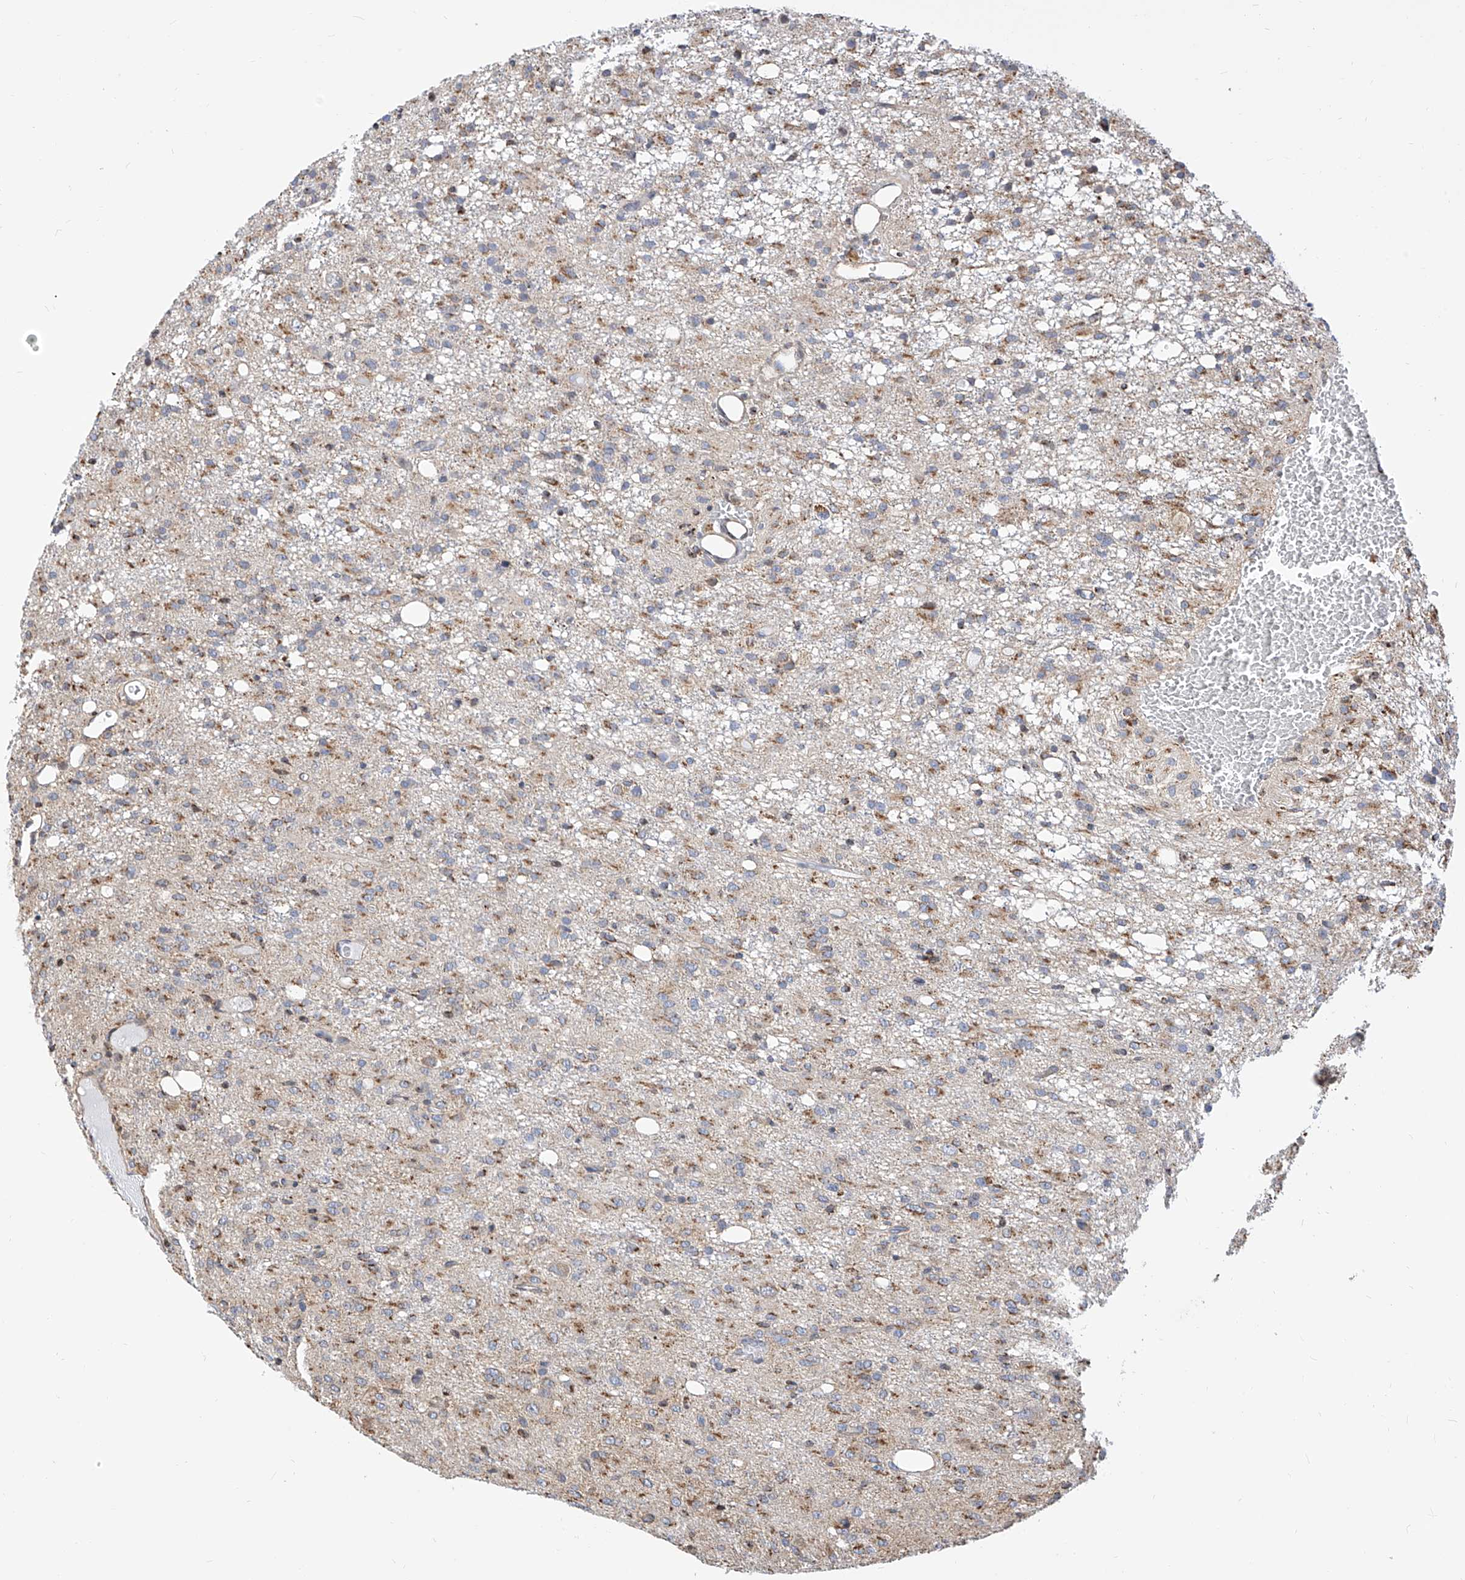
{"staining": {"intensity": "weak", "quantity": "25%-75%", "location": "cytoplasmic/membranous"}, "tissue": "glioma", "cell_type": "Tumor cells", "image_type": "cancer", "snomed": [{"axis": "morphology", "description": "Glioma, malignant, High grade"}, {"axis": "topography", "description": "Brain"}], "caption": "A histopathology image showing weak cytoplasmic/membranous positivity in approximately 25%-75% of tumor cells in malignant high-grade glioma, as visualized by brown immunohistochemical staining.", "gene": "TTLL8", "patient": {"sex": "female", "age": 59}}